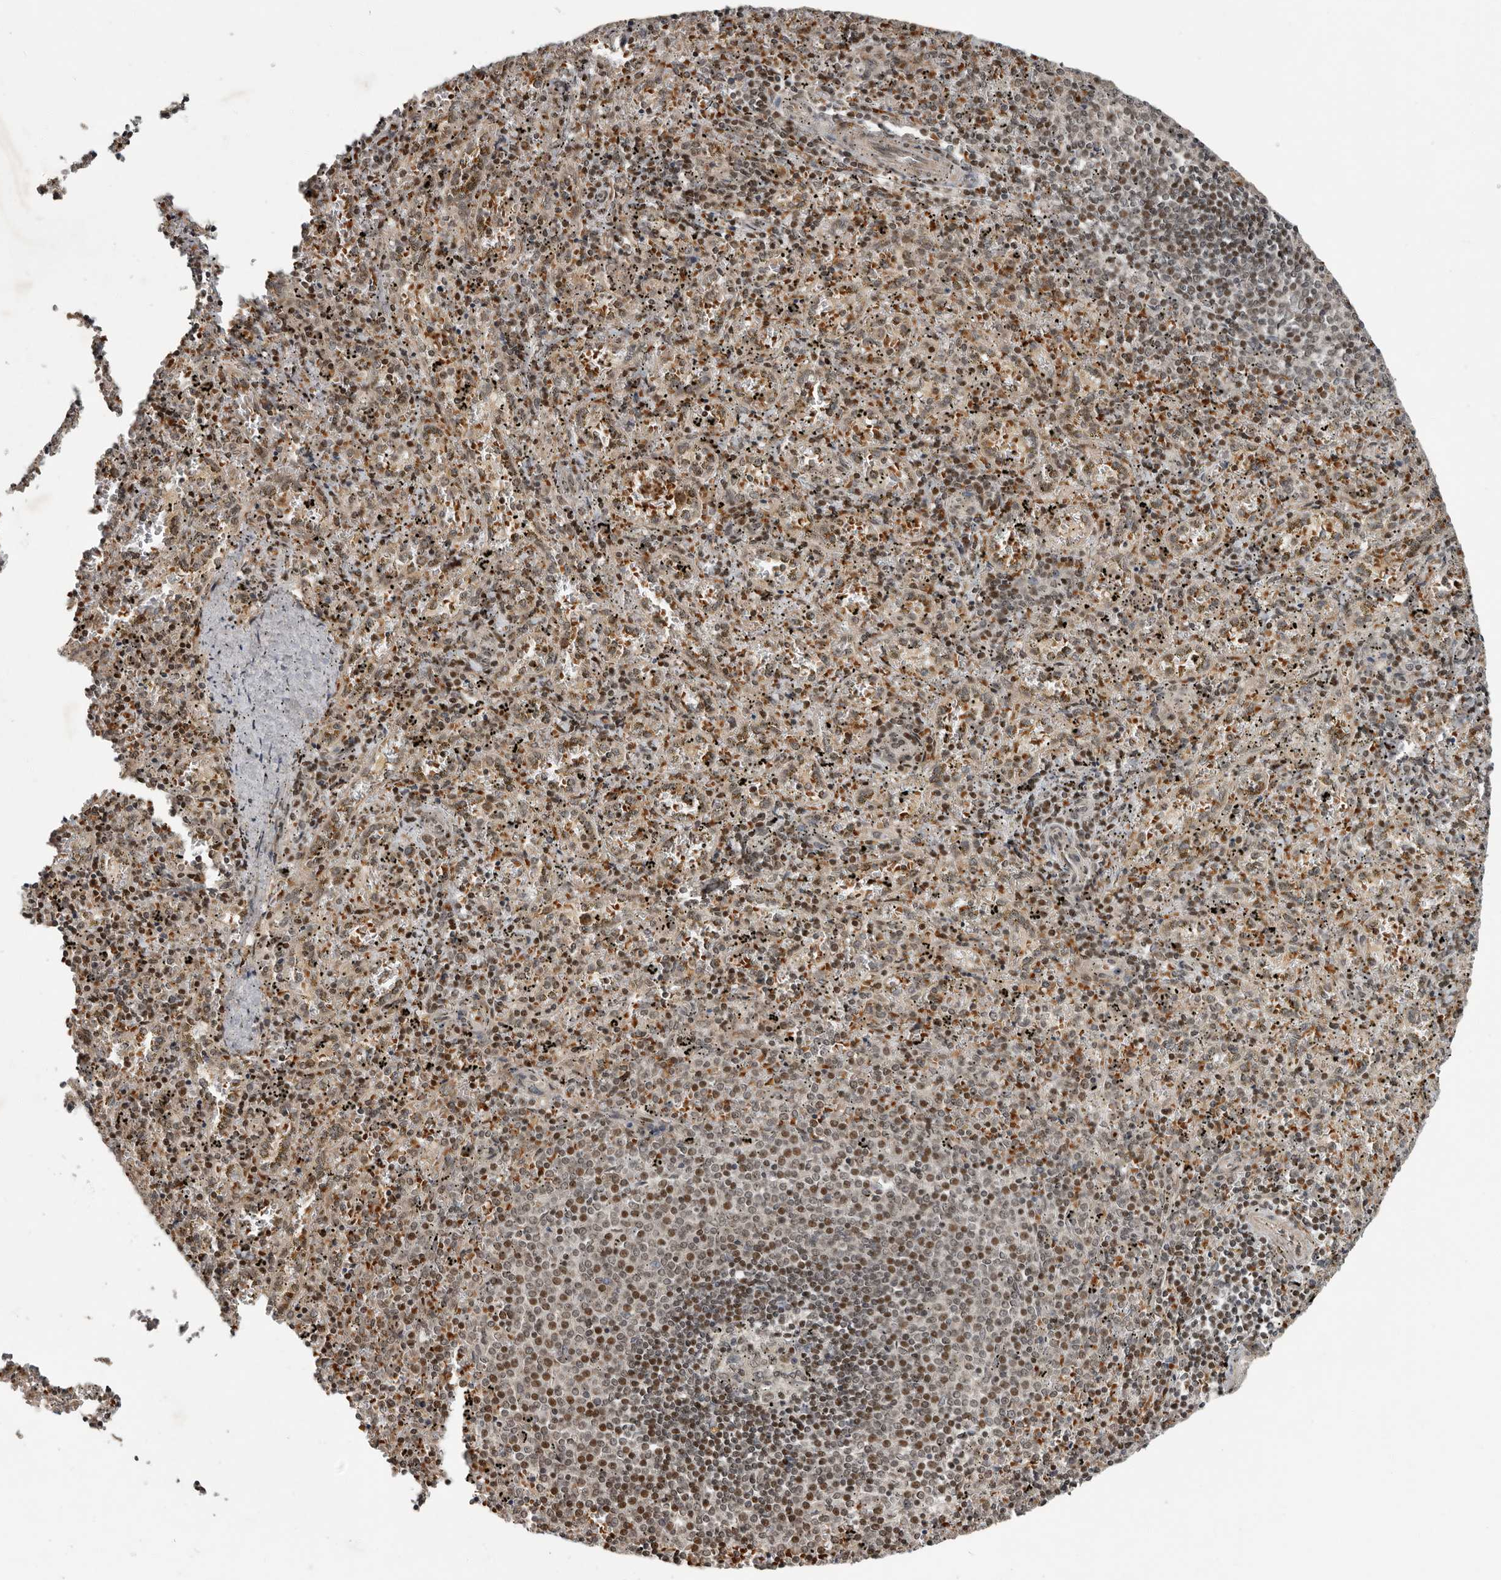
{"staining": {"intensity": "moderate", "quantity": ">75%", "location": "nuclear"}, "tissue": "spleen", "cell_type": "Cells in red pulp", "image_type": "normal", "snomed": [{"axis": "morphology", "description": "Normal tissue, NOS"}, {"axis": "topography", "description": "Spleen"}], "caption": "This micrograph shows immunohistochemistry (IHC) staining of unremarkable human spleen, with medium moderate nuclear expression in about >75% of cells in red pulp.", "gene": "RABIF", "patient": {"sex": "male", "age": 11}}